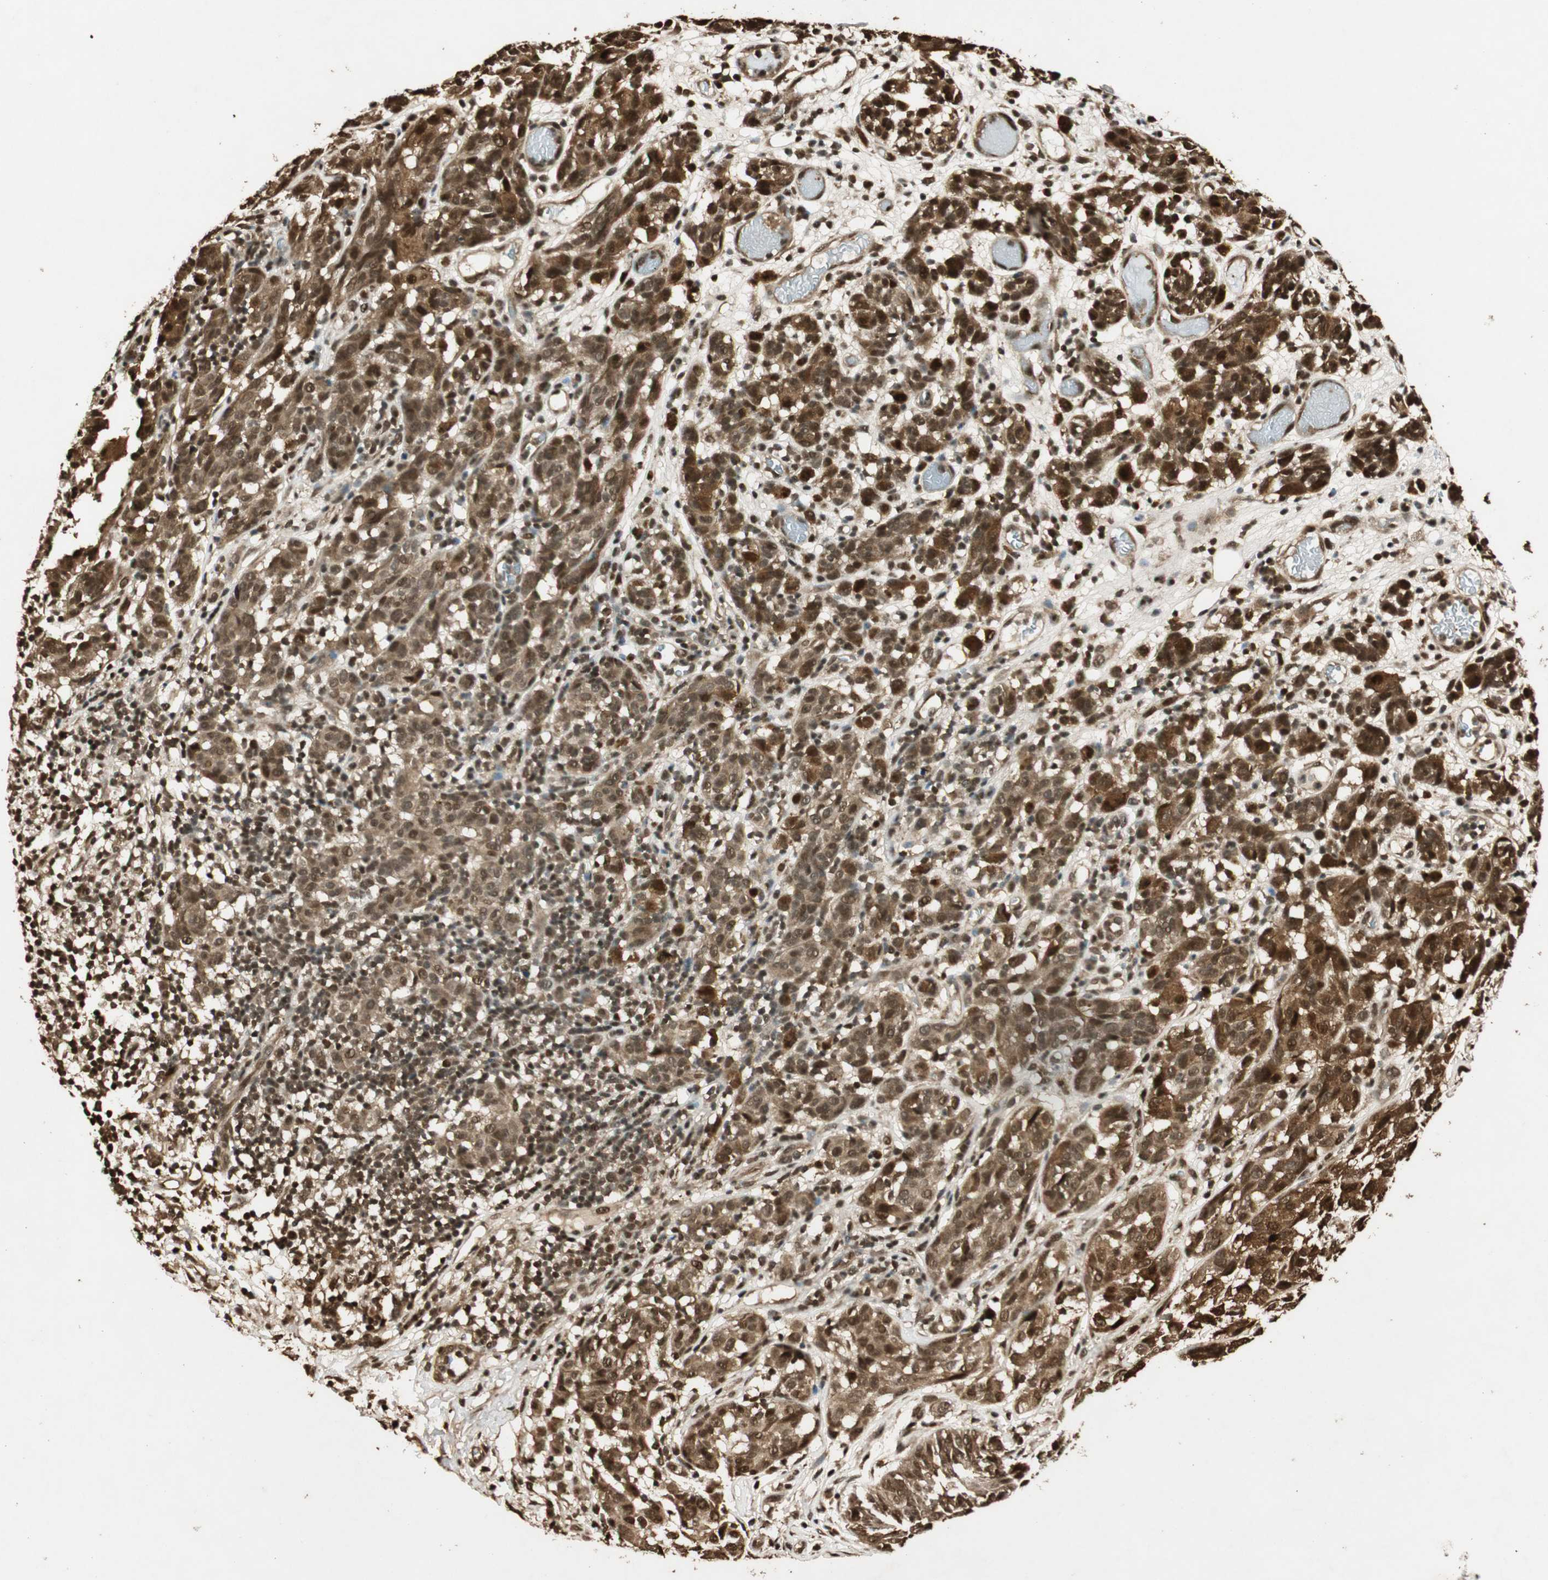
{"staining": {"intensity": "strong", "quantity": ">75%", "location": "cytoplasmic/membranous,nuclear"}, "tissue": "melanoma", "cell_type": "Tumor cells", "image_type": "cancer", "snomed": [{"axis": "morphology", "description": "Malignant melanoma, NOS"}, {"axis": "topography", "description": "Skin"}], "caption": "Malignant melanoma was stained to show a protein in brown. There is high levels of strong cytoplasmic/membranous and nuclear staining in approximately >75% of tumor cells.", "gene": "RPA3", "patient": {"sex": "female", "age": 46}}